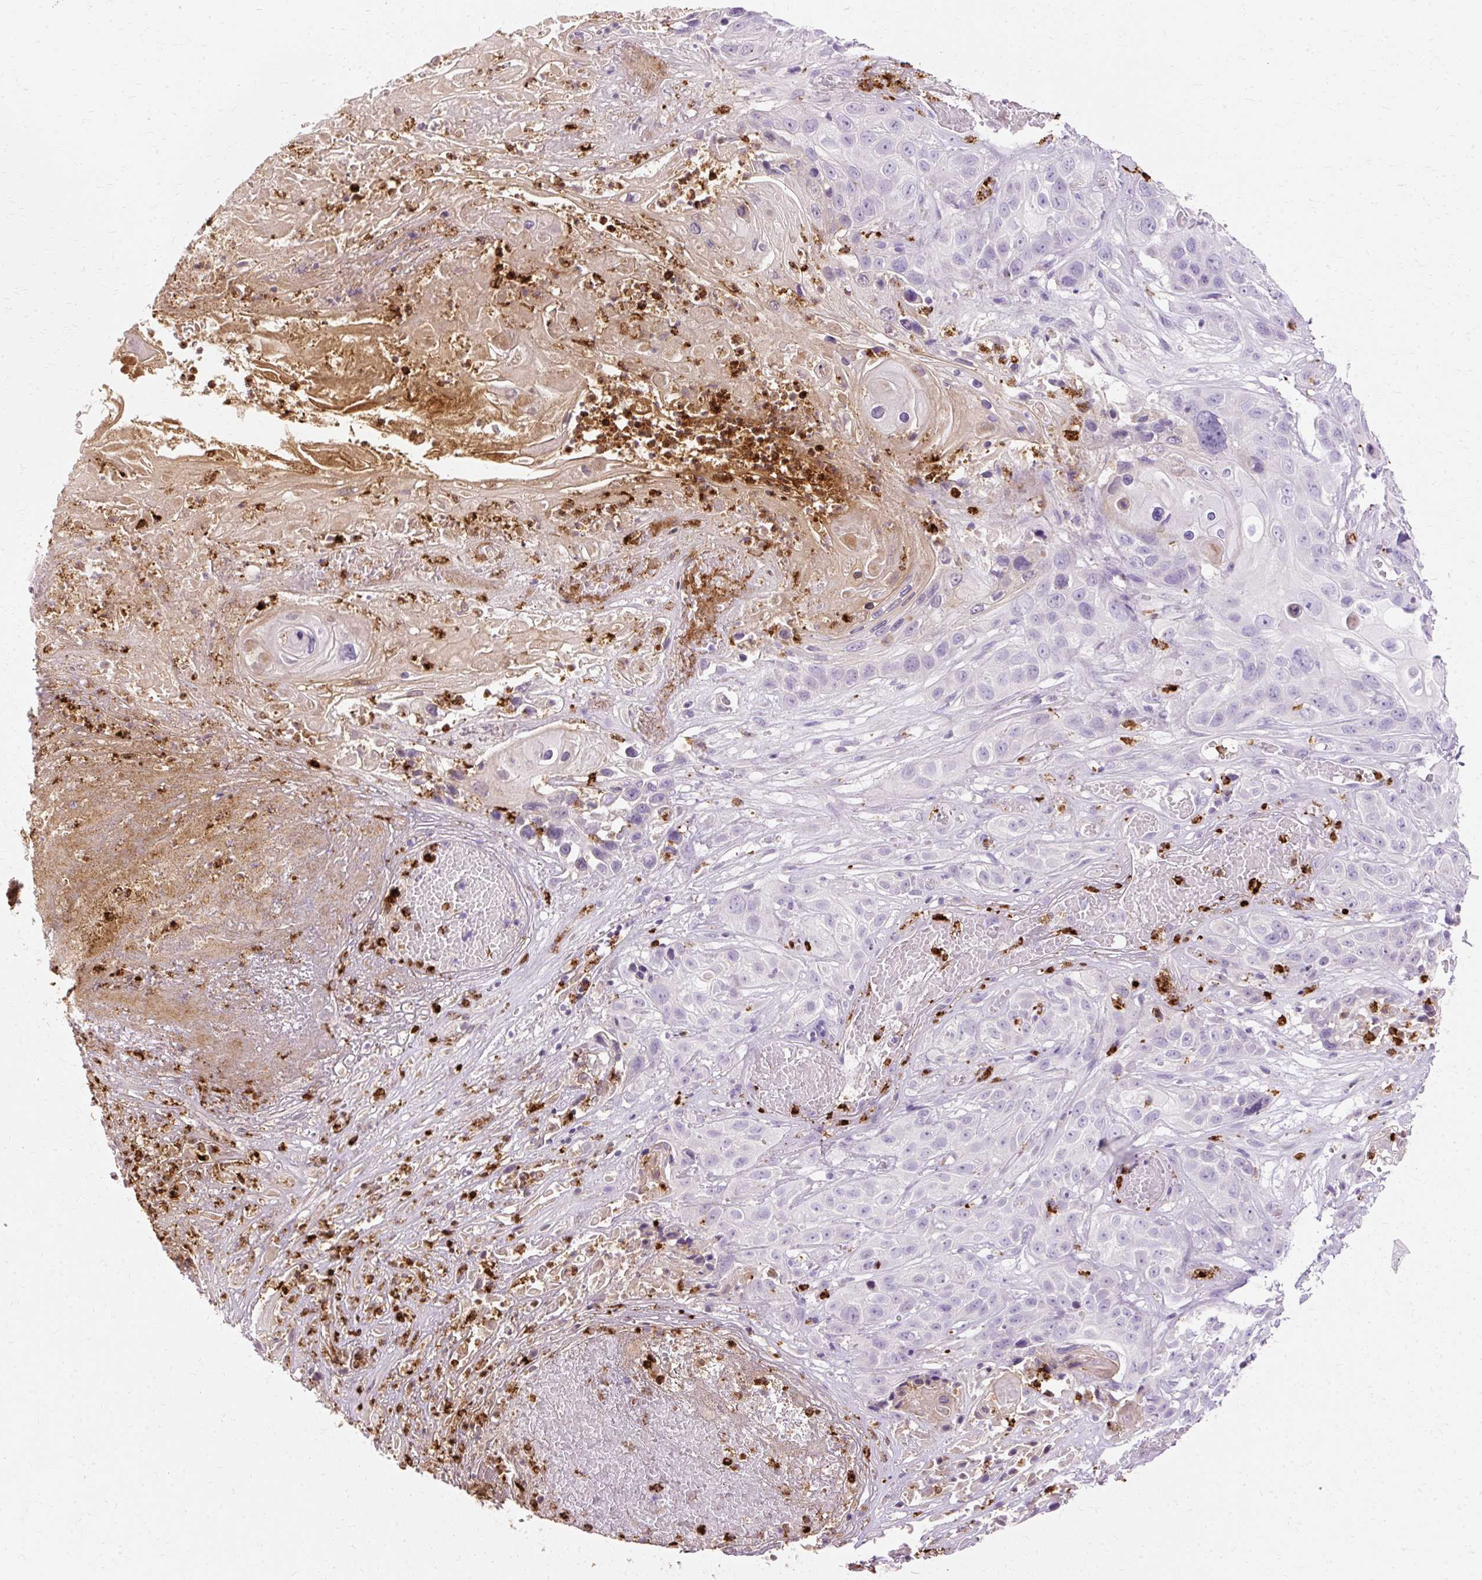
{"staining": {"intensity": "negative", "quantity": "none", "location": "none"}, "tissue": "skin cancer", "cell_type": "Tumor cells", "image_type": "cancer", "snomed": [{"axis": "morphology", "description": "Squamous cell carcinoma, NOS"}, {"axis": "topography", "description": "Skin"}], "caption": "High magnification brightfield microscopy of skin cancer stained with DAB (3,3'-diaminobenzidine) (brown) and counterstained with hematoxylin (blue): tumor cells show no significant expression. (Stains: DAB IHC with hematoxylin counter stain, Microscopy: brightfield microscopy at high magnification).", "gene": "DEFA1", "patient": {"sex": "male", "age": 55}}